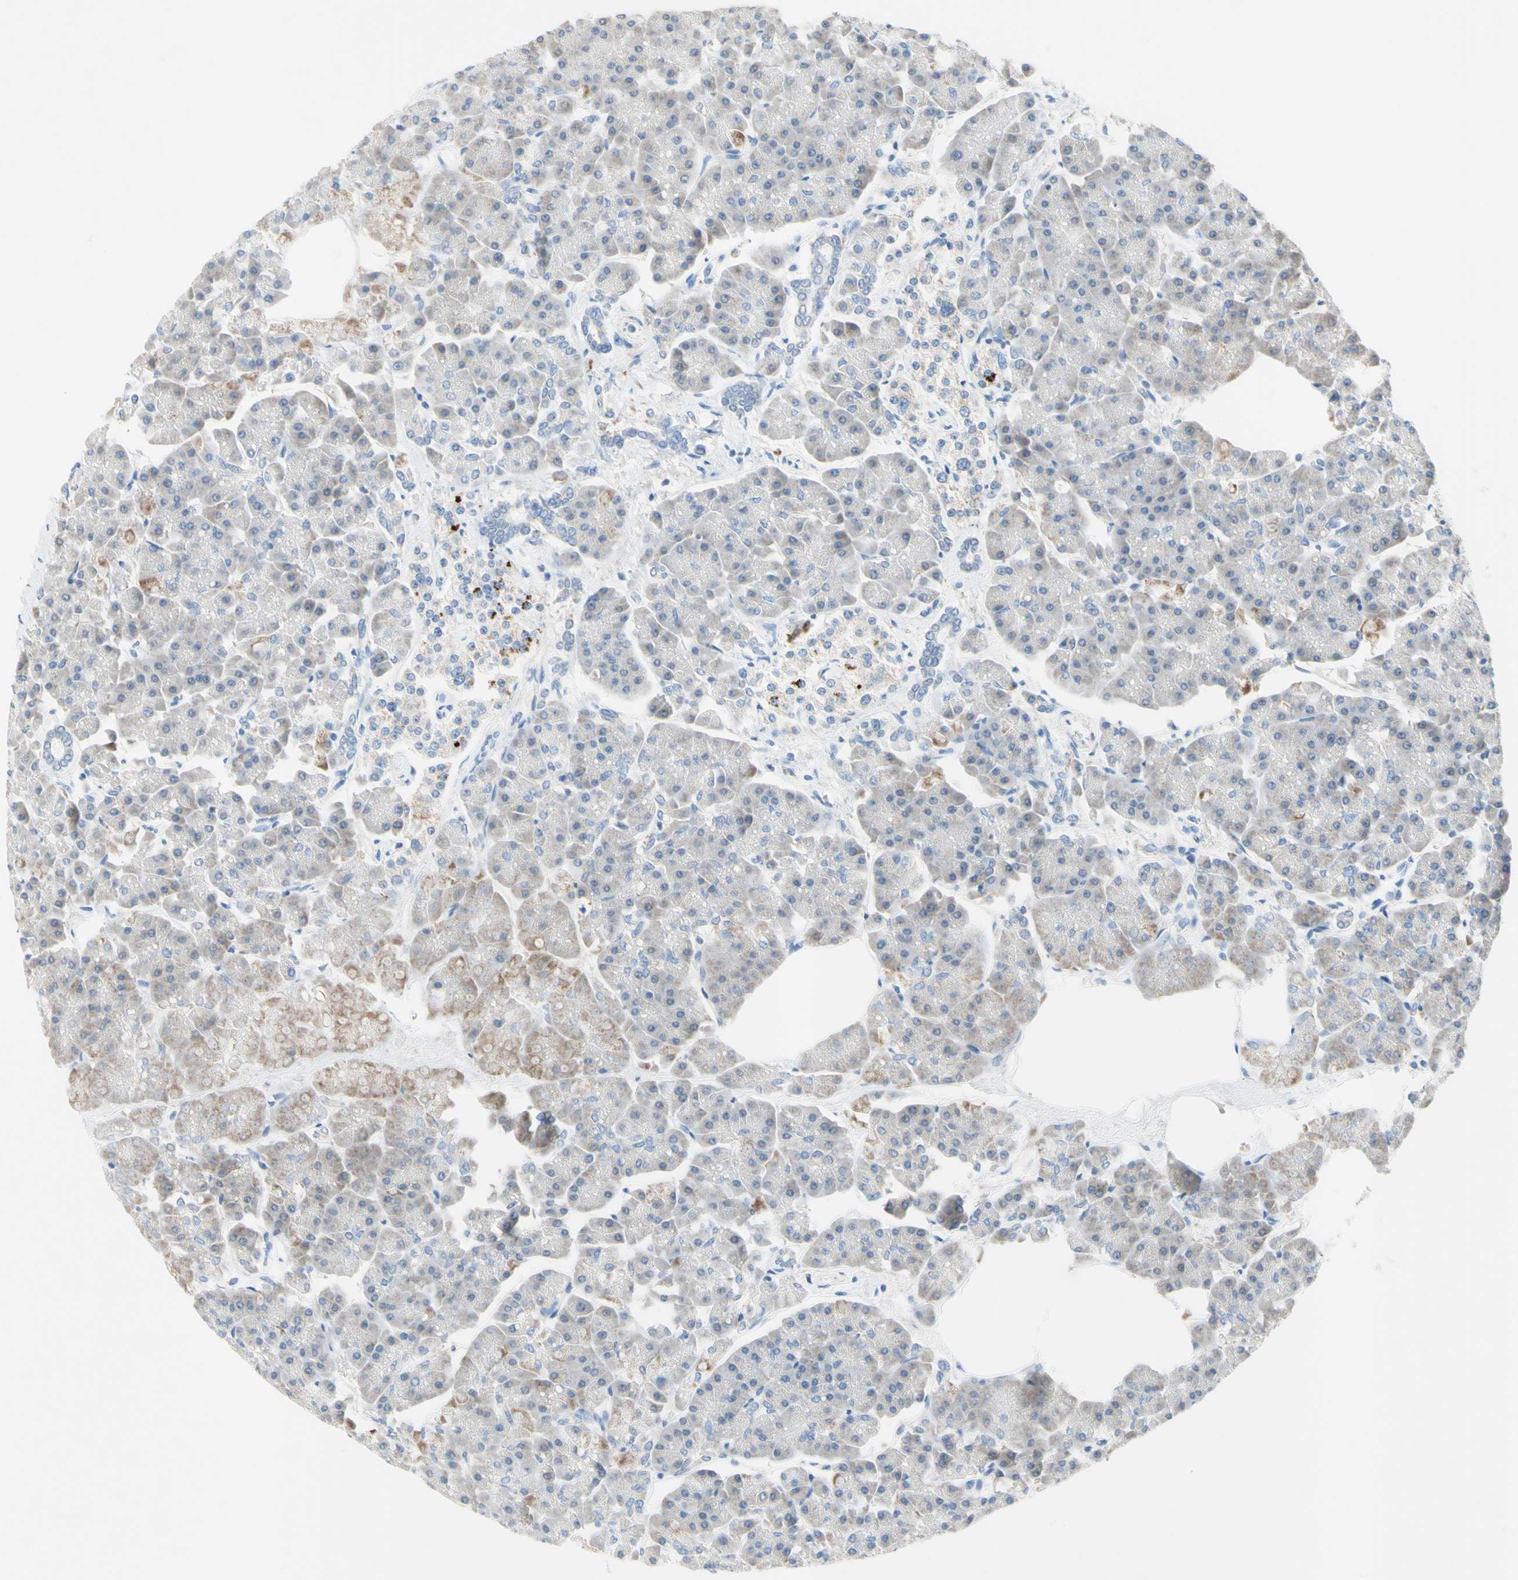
{"staining": {"intensity": "weak", "quantity": "25%-75%", "location": "cytoplasmic/membranous"}, "tissue": "pancreas", "cell_type": "Exocrine glandular cells", "image_type": "normal", "snomed": [{"axis": "morphology", "description": "Normal tissue, NOS"}, {"axis": "topography", "description": "Pancreas"}], "caption": "Unremarkable pancreas reveals weak cytoplasmic/membranous staining in approximately 25%-75% of exocrine glandular cells.", "gene": "MFF", "patient": {"sex": "female", "age": 70}}